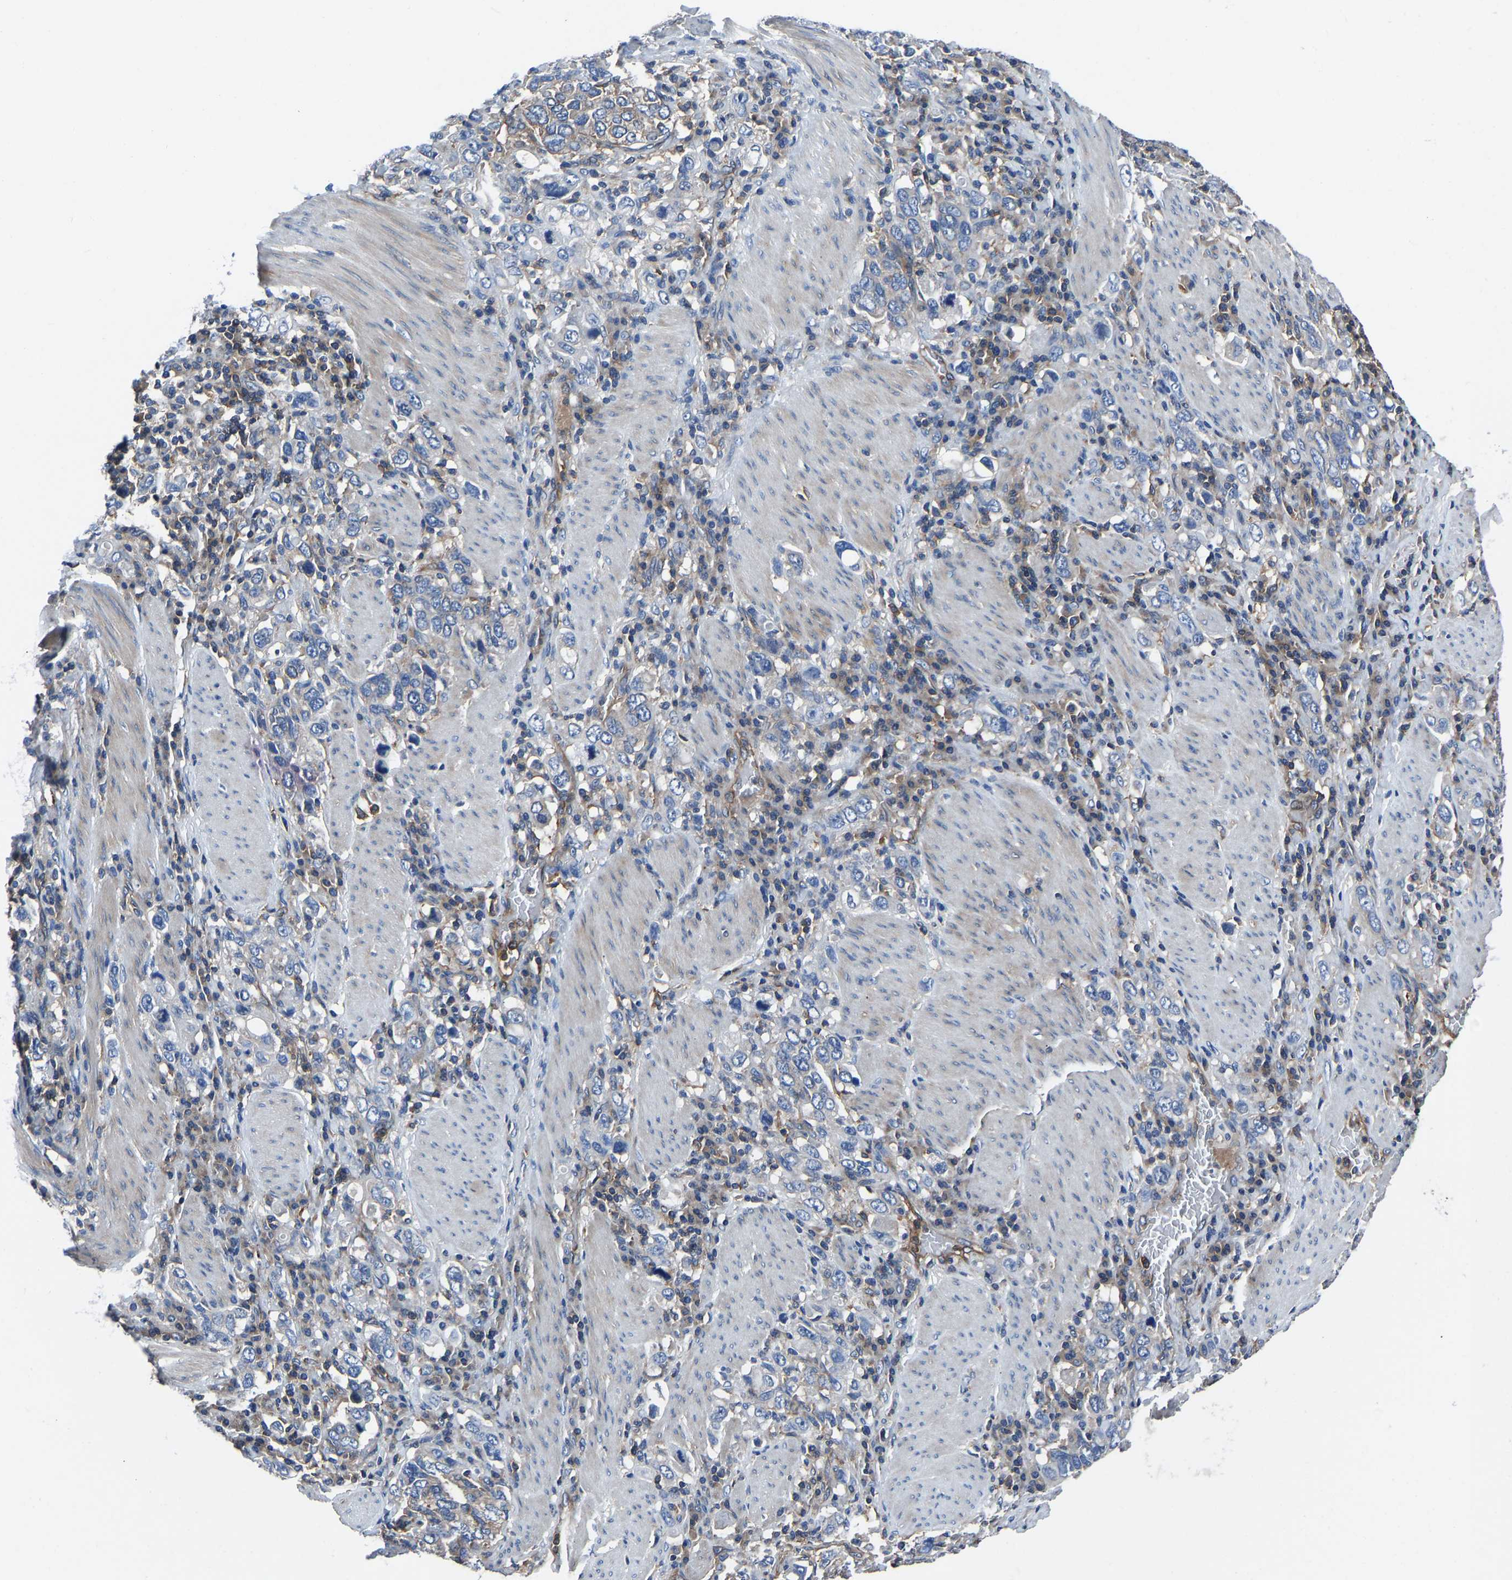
{"staining": {"intensity": "negative", "quantity": "none", "location": "none"}, "tissue": "stomach cancer", "cell_type": "Tumor cells", "image_type": "cancer", "snomed": [{"axis": "morphology", "description": "Adenocarcinoma, NOS"}, {"axis": "topography", "description": "Stomach, upper"}], "caption": "A high-resolution image shows IHC staining of stomach cancer (adenocarcinoma), which exhibits no significant staining in tumor cells.", "gene": "PRKAR1A", "patient": {"sex": "male", "age": 62}}